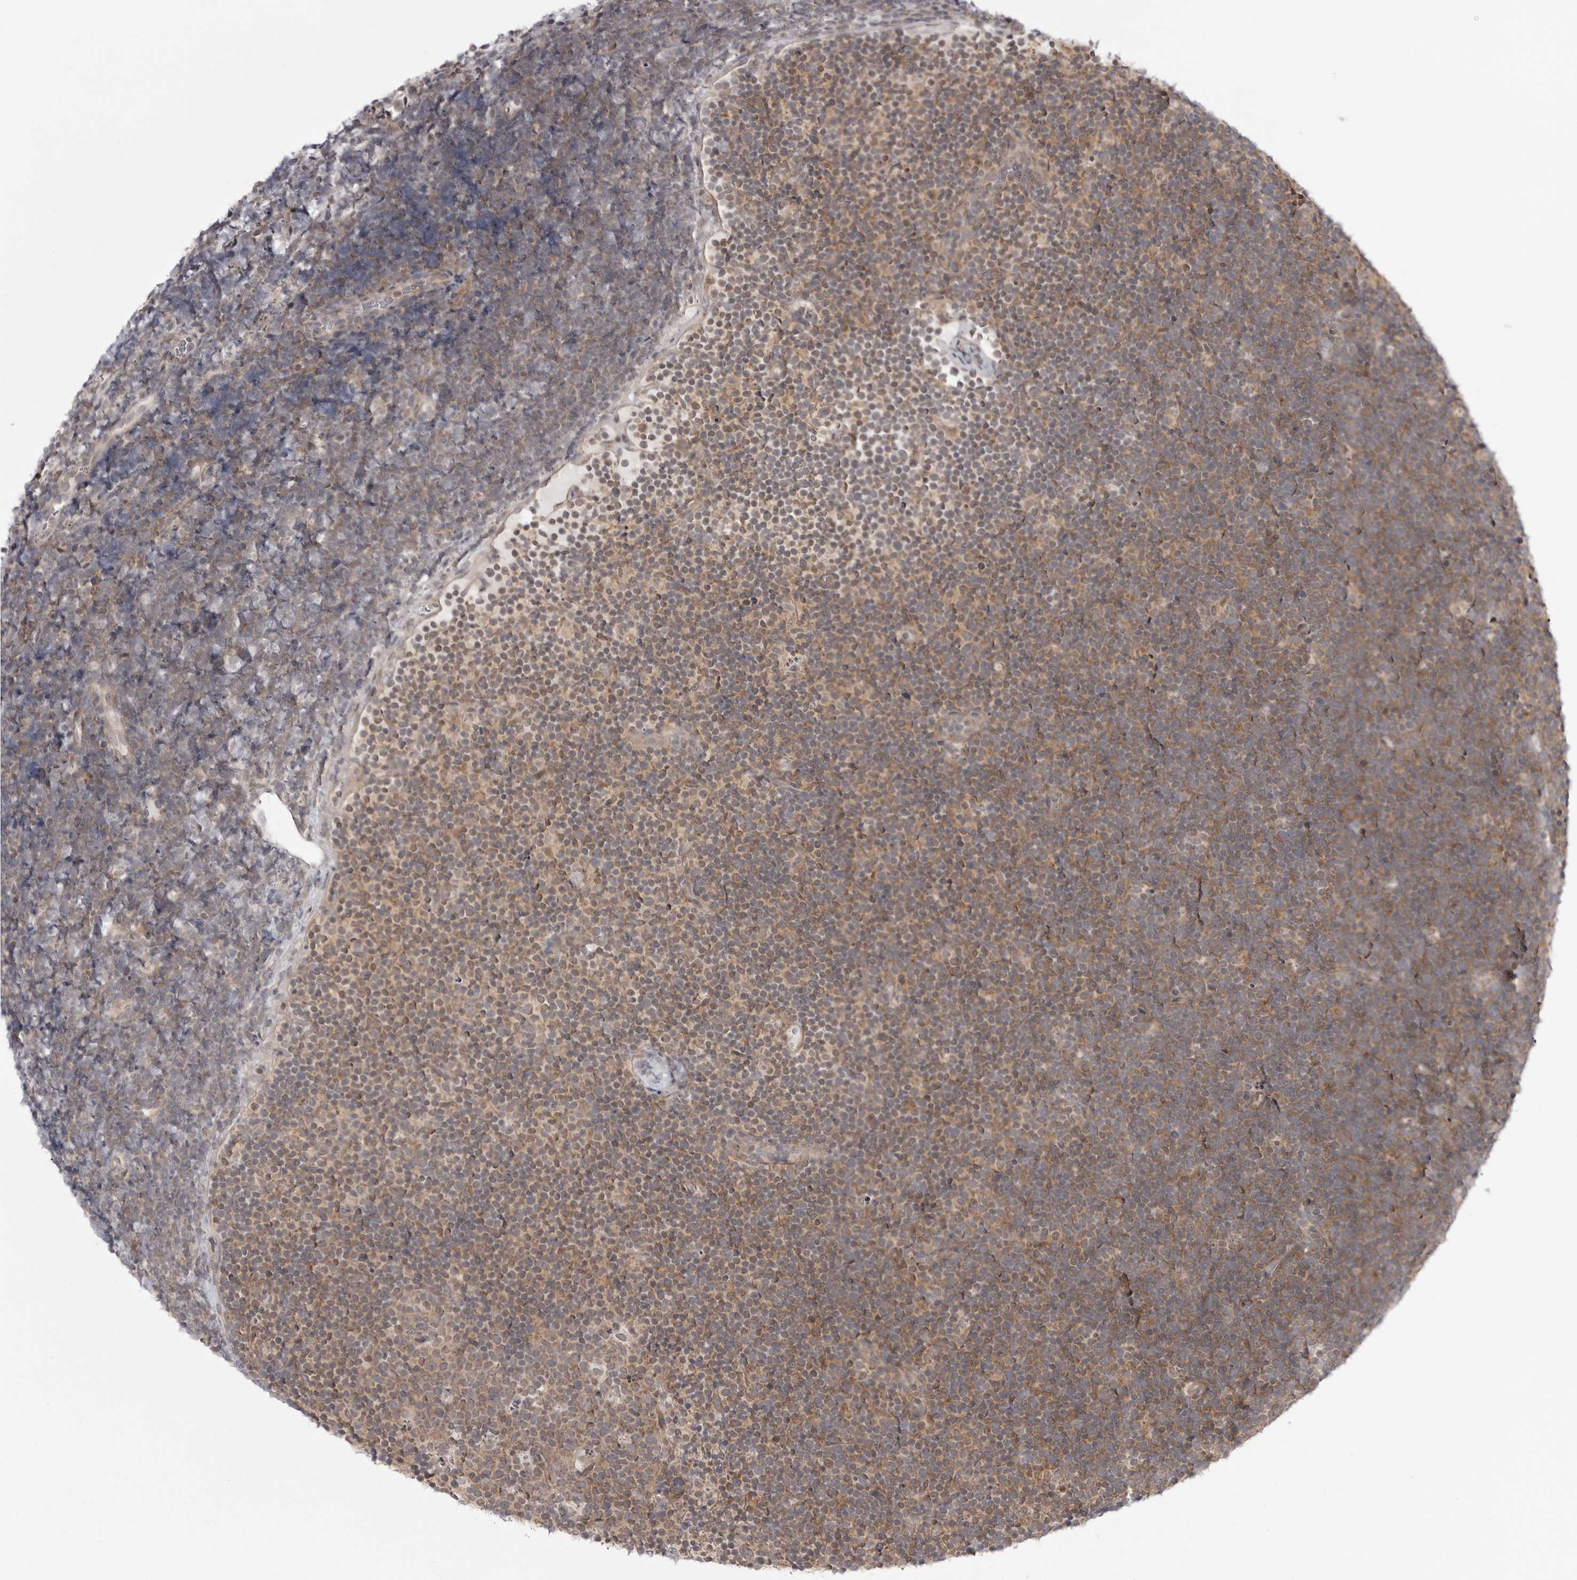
{"staining": {"intensity": "weak", "quantity": ">75%", "location": "cytoplasmic/membranous"}, "tissue": "lymphoma", "cell_type": "Tumor cells", "image_type": "cancer", "snomed": [{"axis": "morphology", "description": "Malignant lymphoma, non-Hodgkin's type, High grade"}, {"axis": "topography", "description": "Lymph node"}], "caption": "Malignant lymphoma, non-Hodgkin's type (high-grade) tissue shows weak cytoplasmic/membranous expression in approximately >75% of tumor cells, visualized by immunohistochemistry. (IHC, brightfield microscopy, high magnification).", "gene": "CCDC18", "patient": {"sex": "male", "age": 13}}